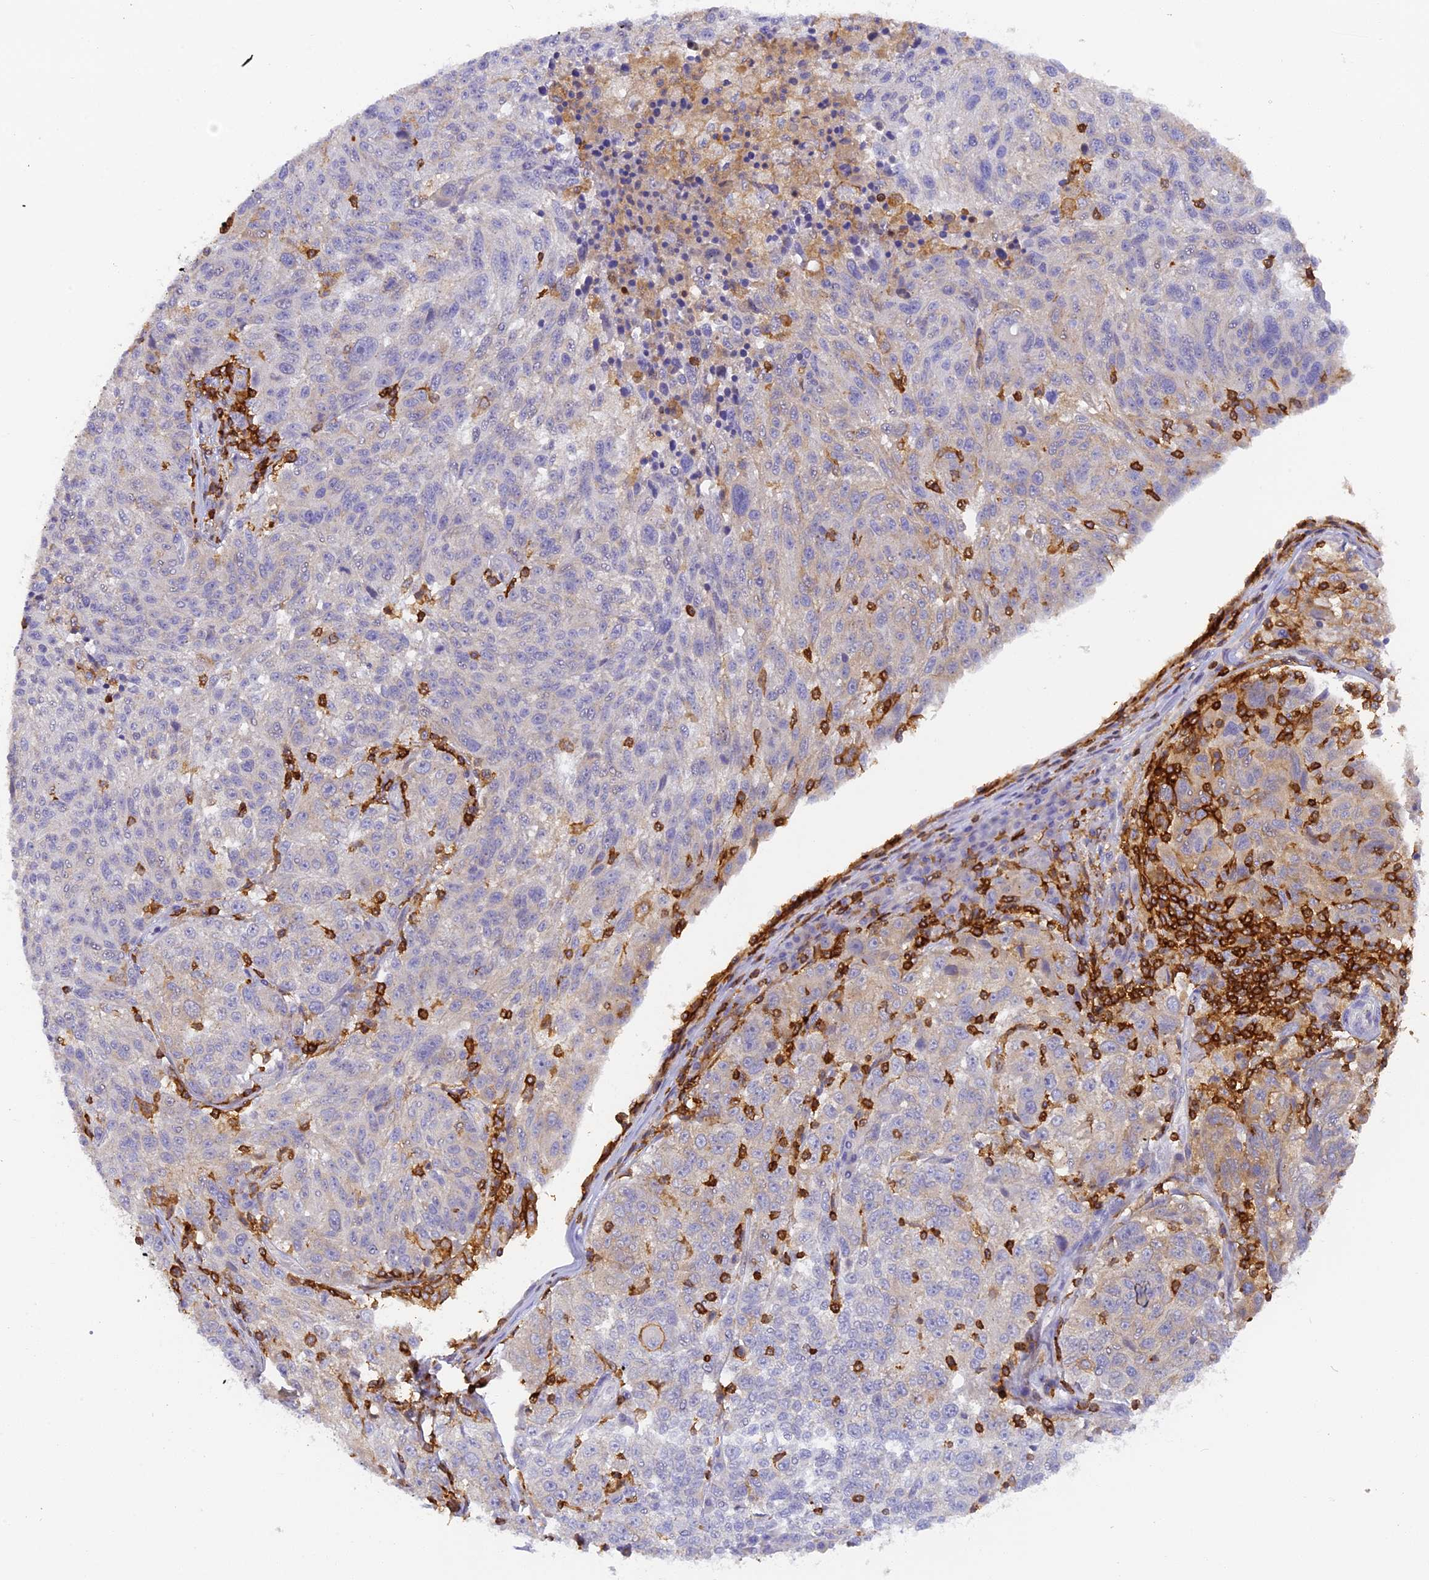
{"staining": {"intensity": "negative", "quantity": "none", "location": "none"}, "tissue": "melanoma", "cell_type": "Tumor cells", "image_type": "cancer", "snomed": [{"axis": "morphology", "description": "Malignant melanoma, NOS"}, {"axis": "topography", "description": "Skin"}], "caption": "This is an IHC photomicrograph of malignant melanoma. There is no positivity in tumor cells.", "gene": "FYB1", "patient": {"sex": "male", "age": 53}}